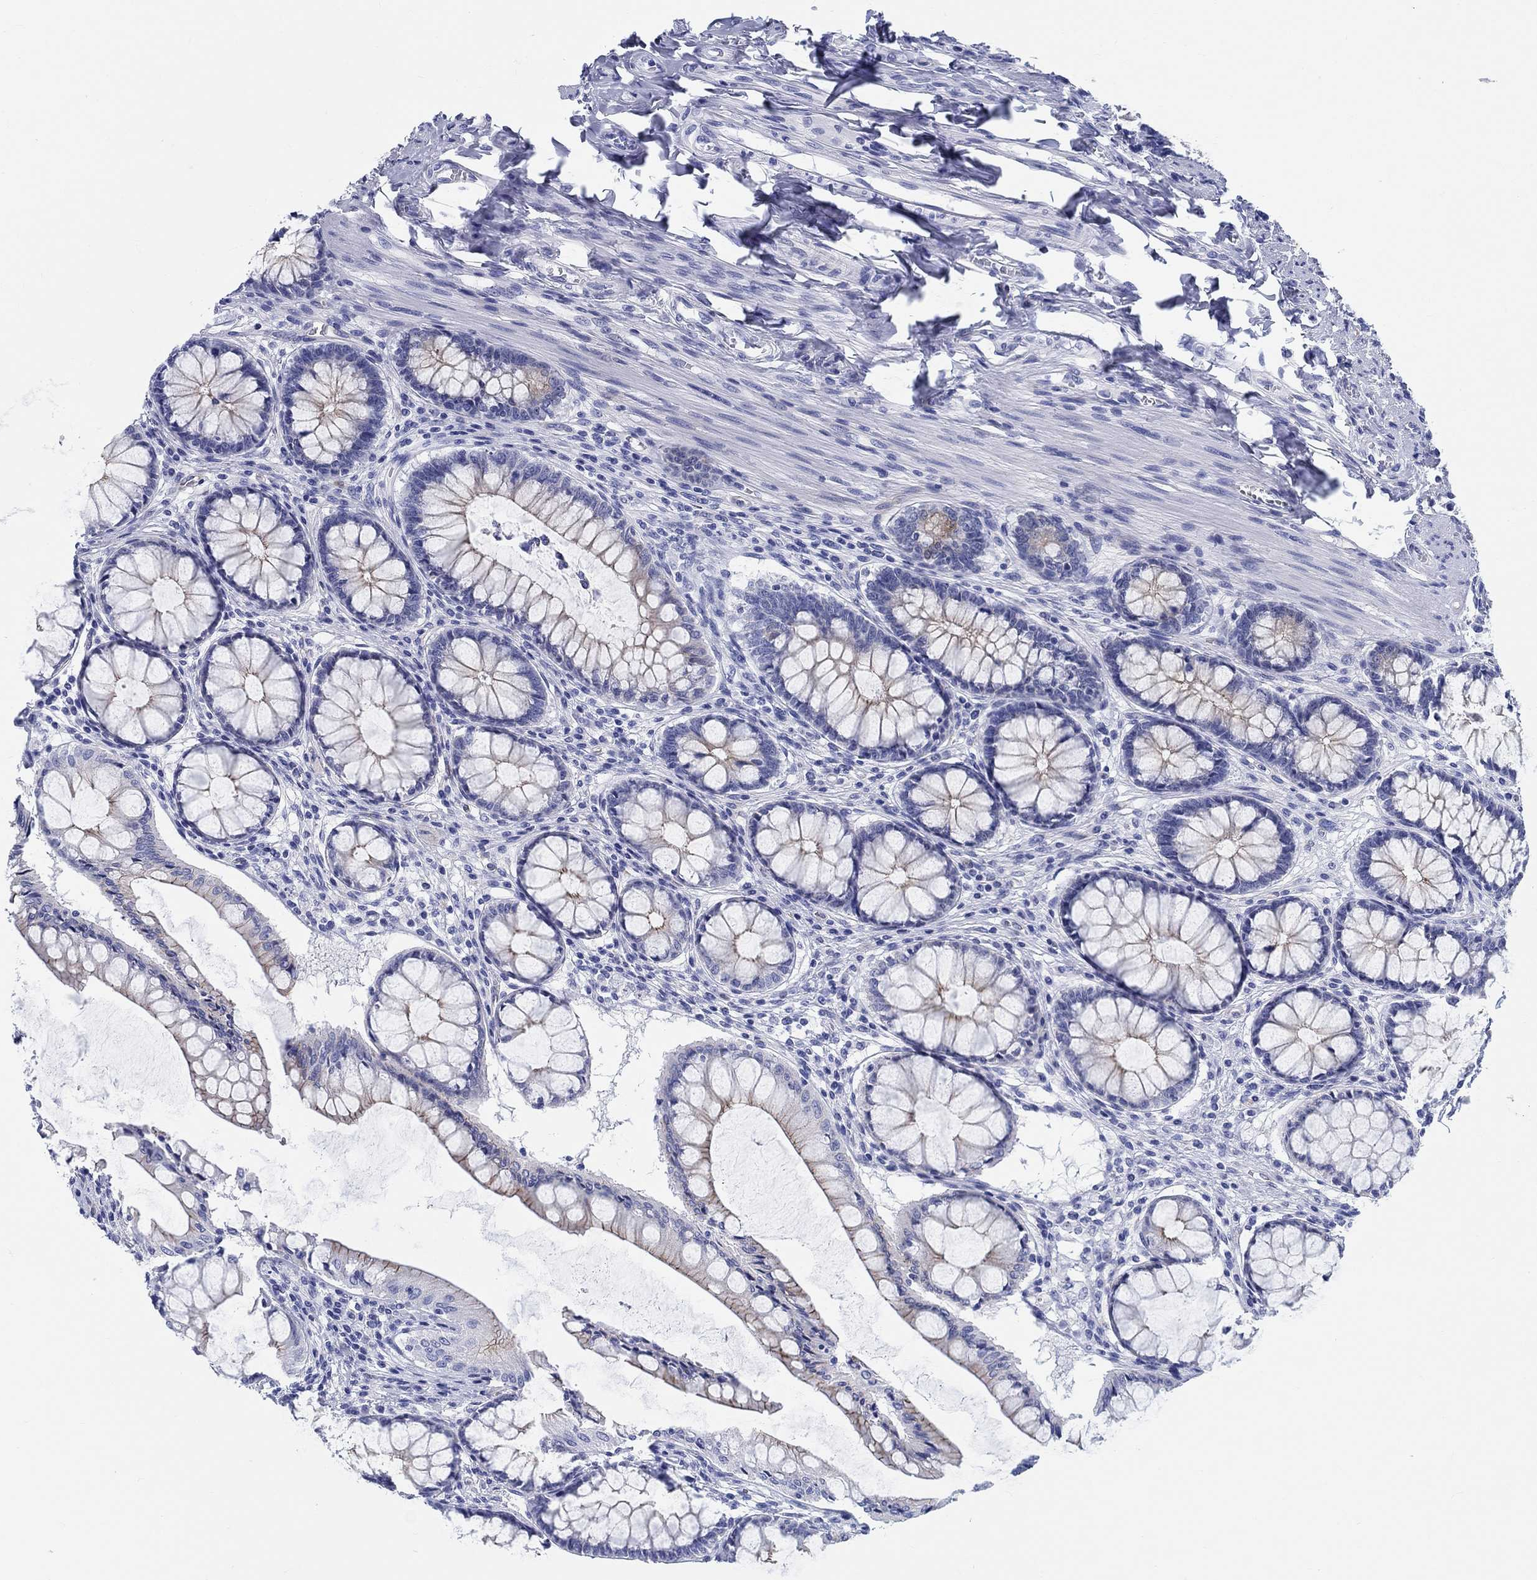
{"staining": {"intensity": "negative", "quantity": "none", "location": "none"}, "tissue": "colon", "cell_type": "Endothelial cells", "image_type": "normal", "snomed": [{"axis": "morphology", "description": "Normal tissue, NOS"}, {"axis": "topography", "description": "Colon"}], "caption": "High magnification brightfield microscopy of unremarkable colon stained with DAB (brown) and counterstained with hematoxylin (blue): endothelial cells show no significant positivity.", "gene": "RD3L", "patient": {"sex": "female", "age": 65}}